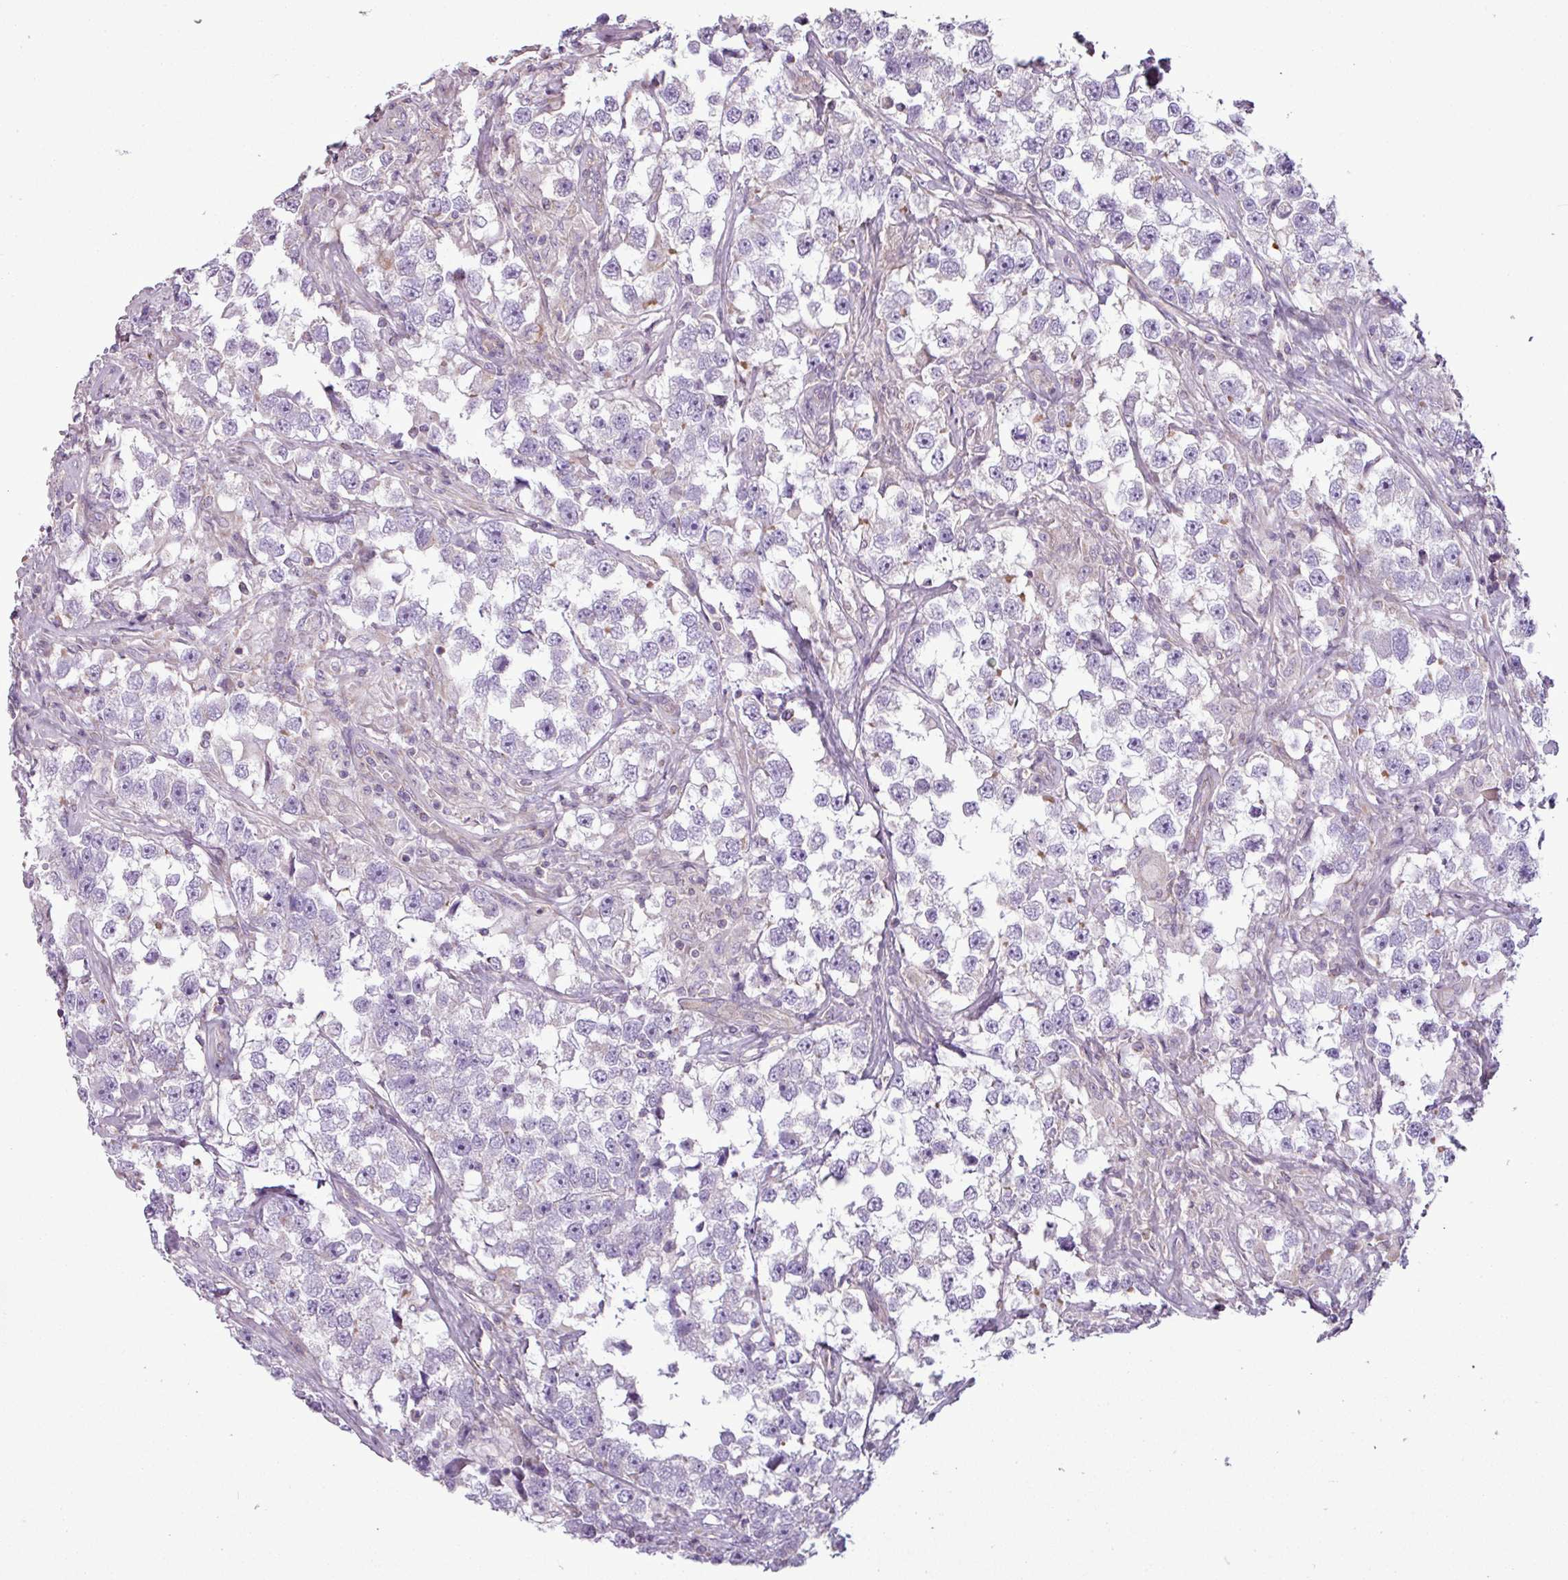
{"staining": {"intensity": "weak", "quantity": "<25%", "location": "cytoplasmic/membranous"}, "tissue": "testis cancer", "cell_type": "Tumor cells", "image_type": "cancer", "snomed": [{"axis": "morphology", "description": "Seminoma, NOS"}, {"axis": "topography", "description": "Testis"}], "caption": "The histopathology image reveals no significant staining in tumor cells of testis cancer.", "gene": "BTN2A2", "patient": {"sex": "male", "age": 46}}